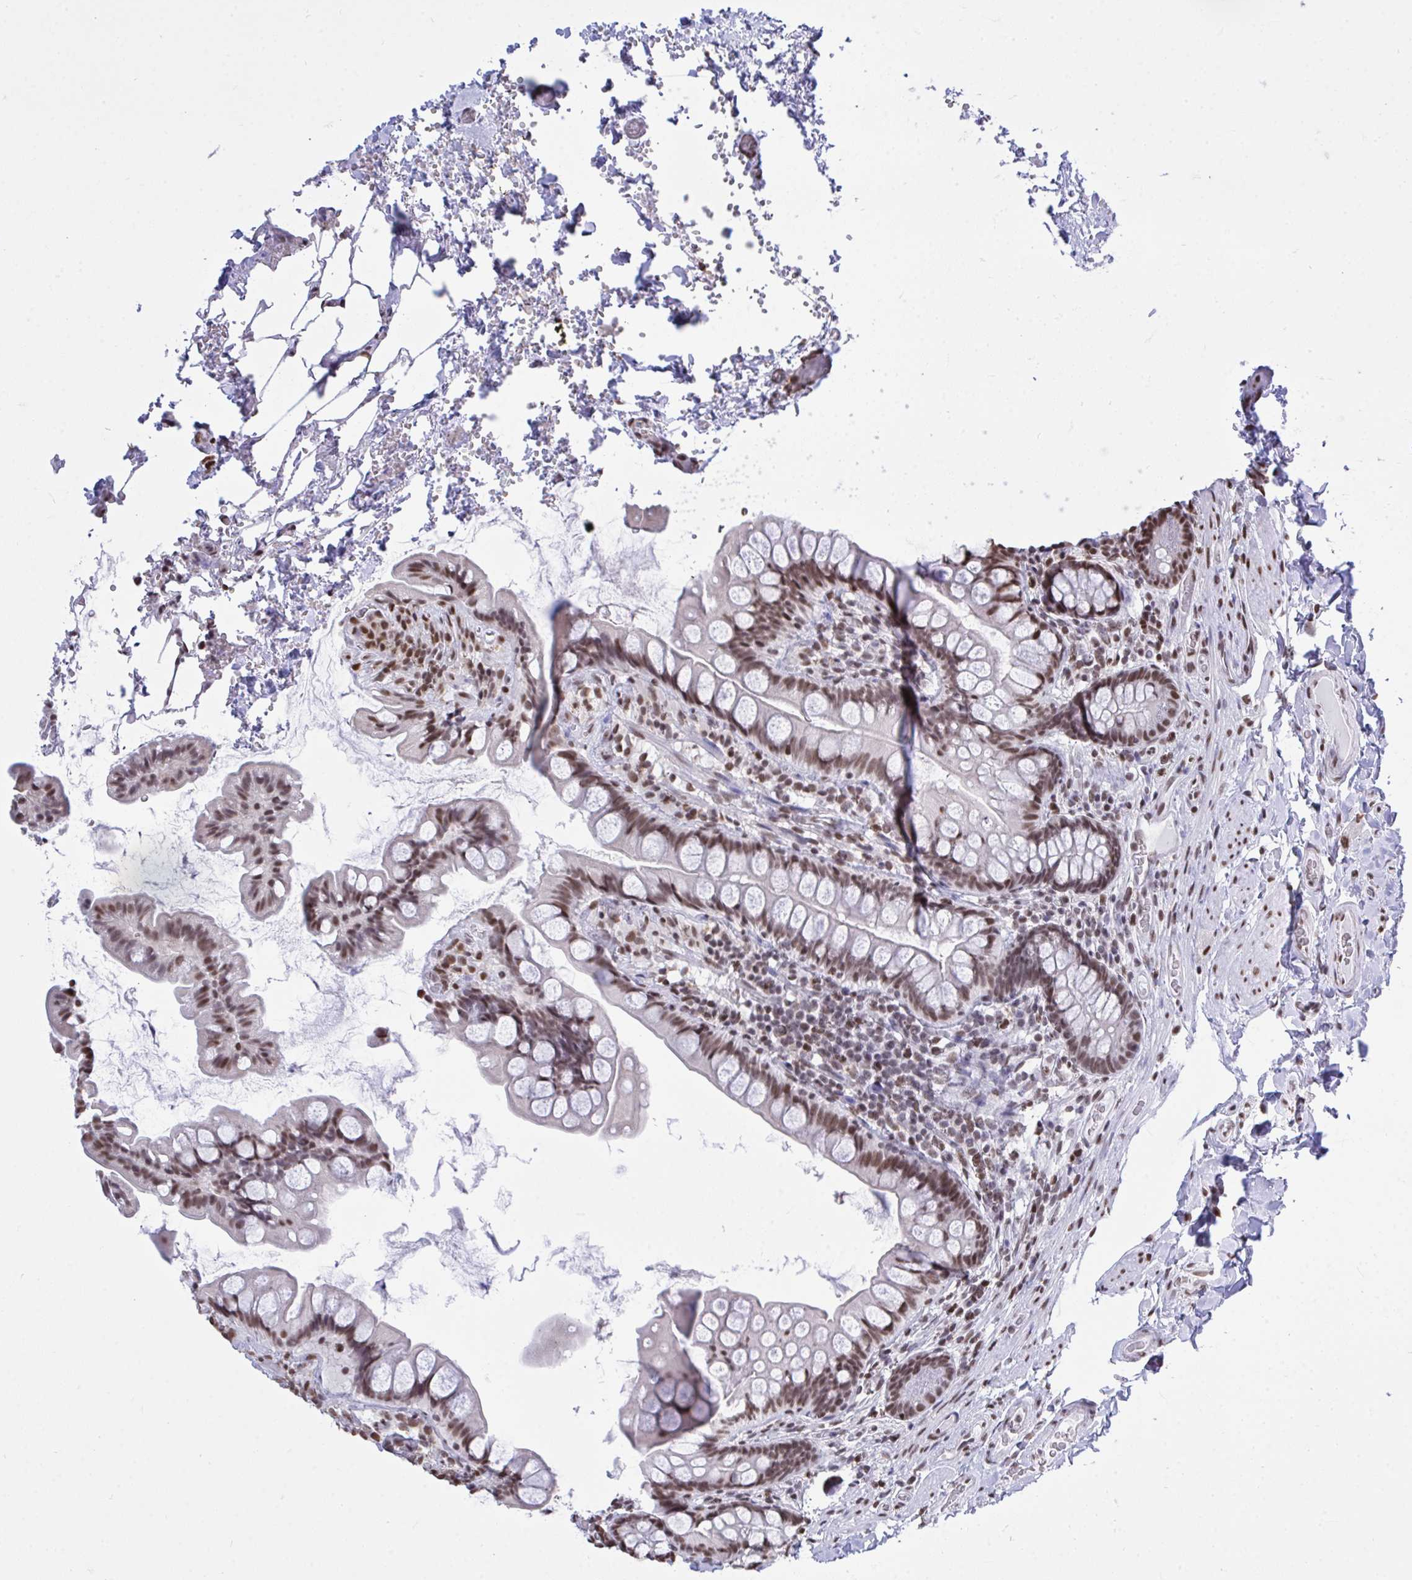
{"staining": {"intensity": "moderate", "quantity": ">75%", "location": "nuclear"}, "tissue": "small intestine", "cell_type": "Glandular cells", "image_type": "normal", "snomed": [{"axis": "morphology", "description": "Normal tissue, NOS"}, {"axis": "topography", "description": "Small intestine"}], "caption": "Normal small intestine was stained to show a protein in brown. There is medium levels of moderate nuclear positivity in about >75% of glandular cells. (IHC, brightfield microscopy, high magnification).", "gene": "HNRNPDL", "patient": {"sex": "male", "age": 70}}